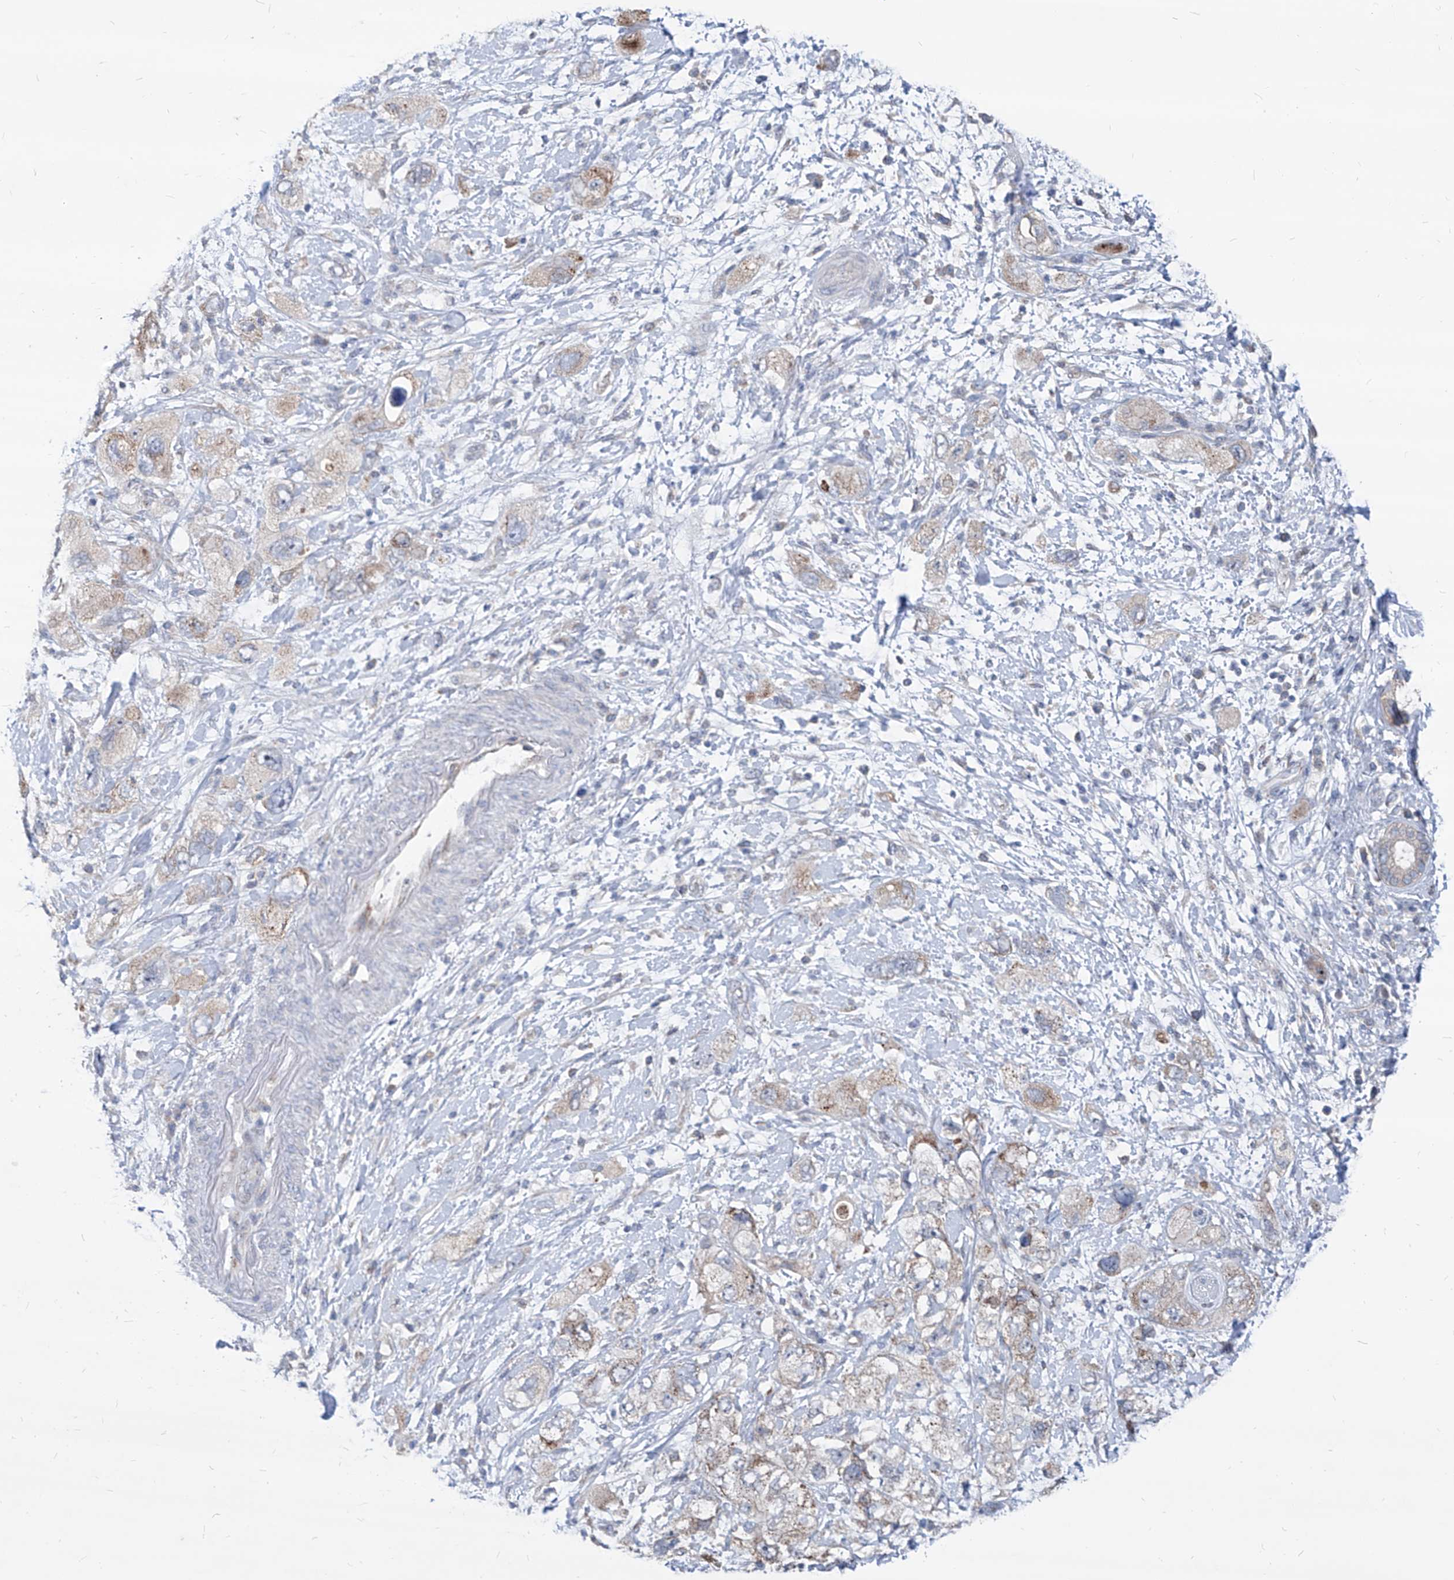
{"staining": {"intensity": "weak", "quantity": "25%-75%", "location": "cytoplasmic/membranous"}, "tissue": "pancreatic cancer", "cell_type": "Tumor cells", "image_type": "cancer", "snomed": [{"axis": "morphology", "description": "Adenocarcinoma, NOS"}, {"axis": "topography", "description": "Pancreas"}], "caption": "High-power microscopy captured an IHC image of pancreatic cancer, revealing weak cytoplasmic/membranous expression in approximately 25%-75% of tumor cells. (DAB = brown stain, brightfield microscopy at high magnification).", "gene": "AGPS", "patient": {"sex": "female", "age": 73}}